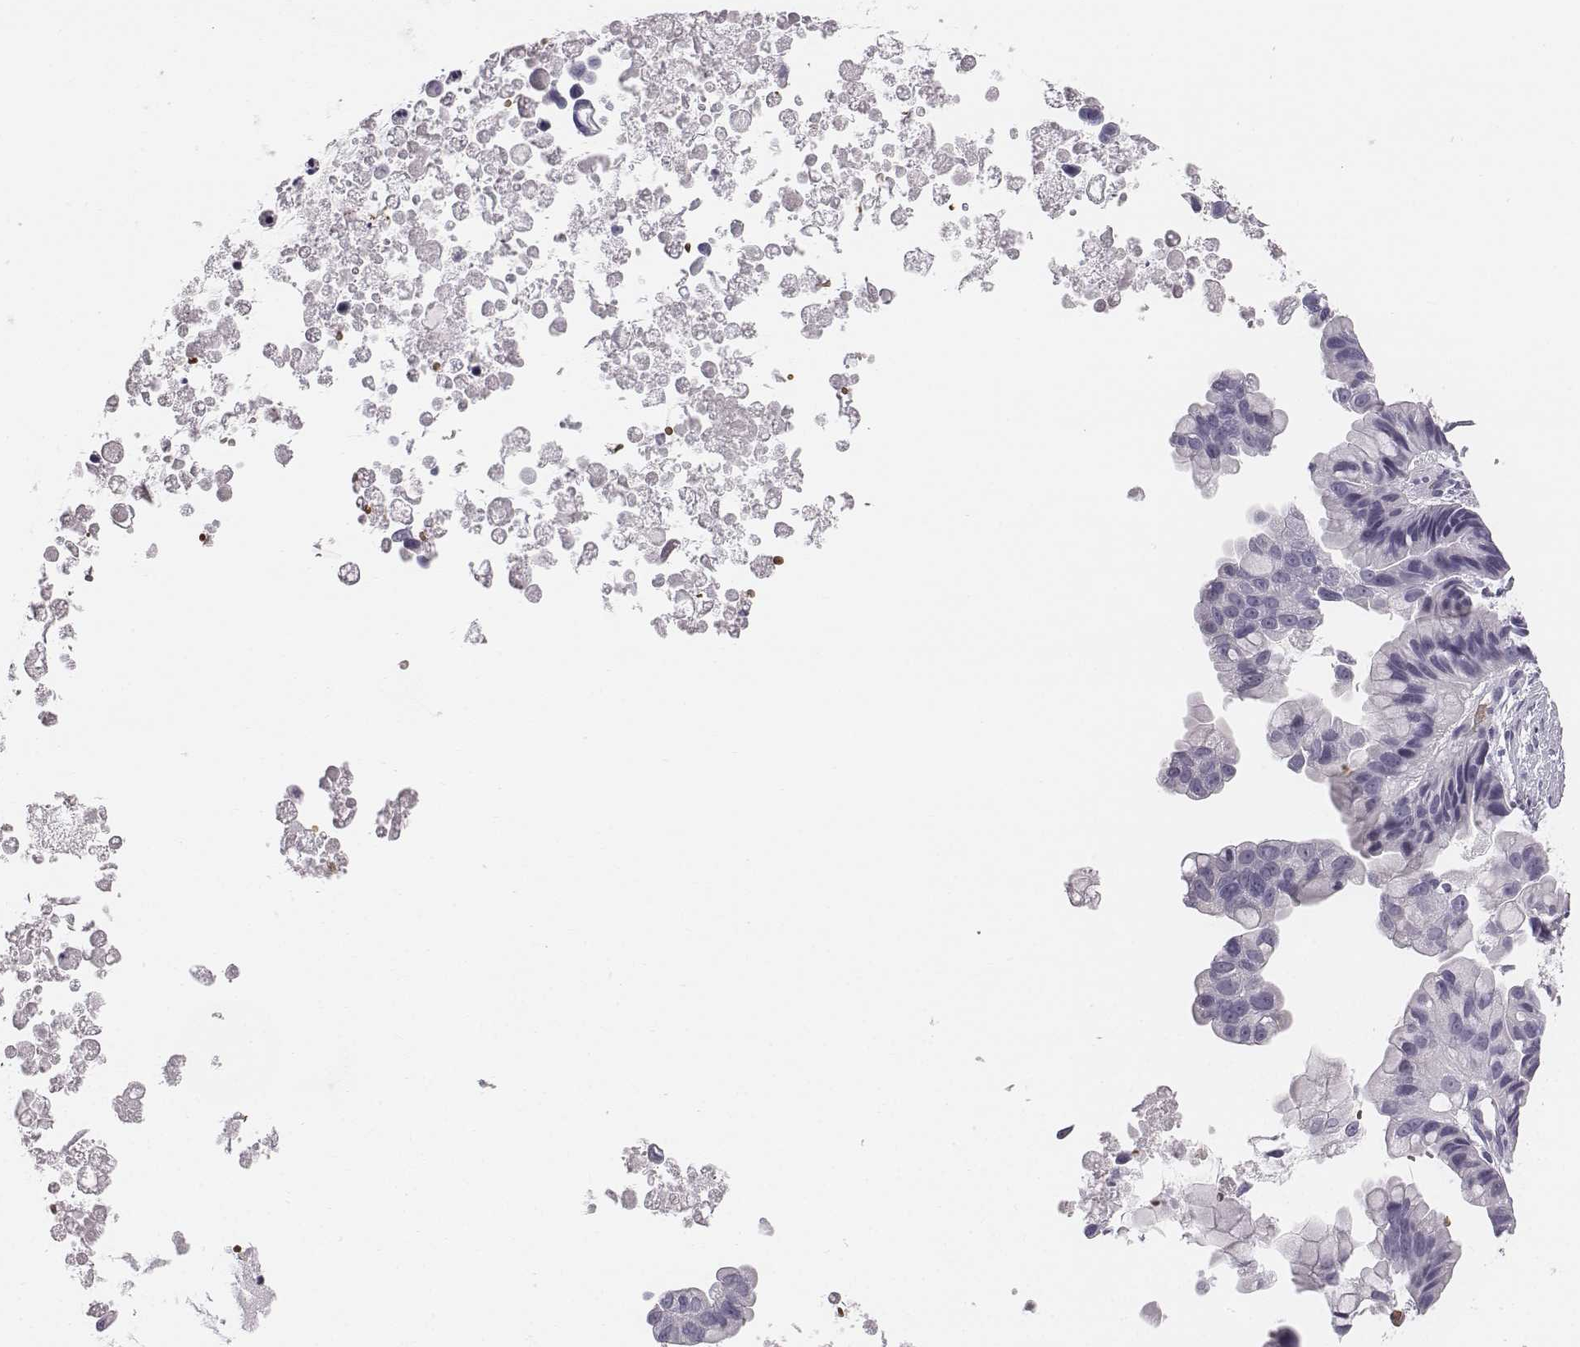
{"staining": {"intensity": "negative", "quantity": "none", "location": "none"}, "tissue": "ovarian cancer", "cell_type": "Tumor cells", "image_type": "cancer", "snomed": [{"axis": "morphology", "description": "Cystadenocarcinoma, mucinous, NOS"}, {"axis": "topography", "description": "Ovary"}], "caption": "Ovarian cancer (mucinous cystadenocarcinoma) stained for a protein using immunohistochemistry (IHC) reveals no positivity tumor cells.", "gene": "HBZ", "patient": {"sex": "female", "age": 76}}